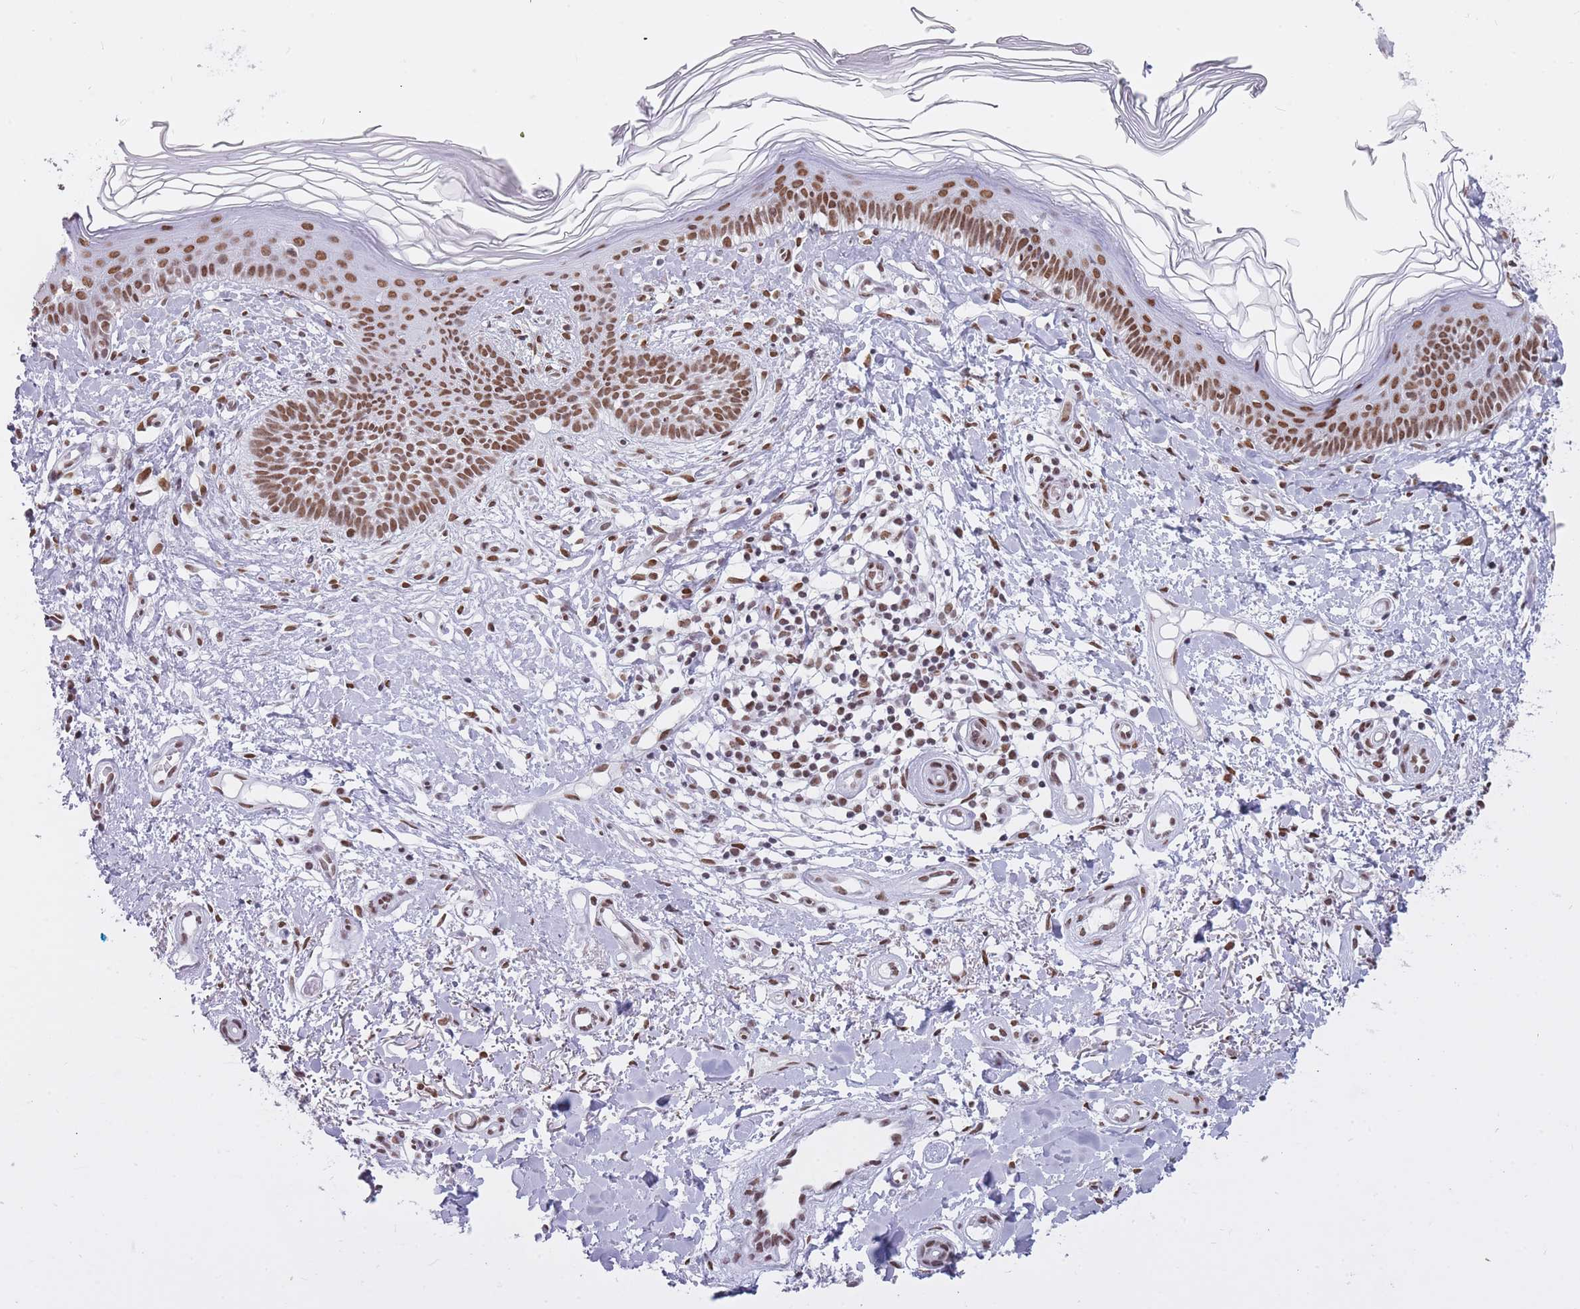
{"staining": {"intensity": "moderate", "quantity": ">75%", "location": "nuclear"}, "tissue": "skin cancer", "cell_type": "Tumor cells", "image_type": "cancer", "snomed": [{"axis": "morphology", "description": "Basal cell carcinoma"}, {"axis": "topography", "description": "Skin"}], "caption": "This micrograph reveals skin basal cell carcinoma stained with immunohistochemistry (IHC) to label a protein in brown. The nuclear of tumor cells show moderate positivity for the protein. Nuclei are counter-stained blue.", "gene": "HNRNPUL1", "patient": {"sex": "male", "age": 78}}